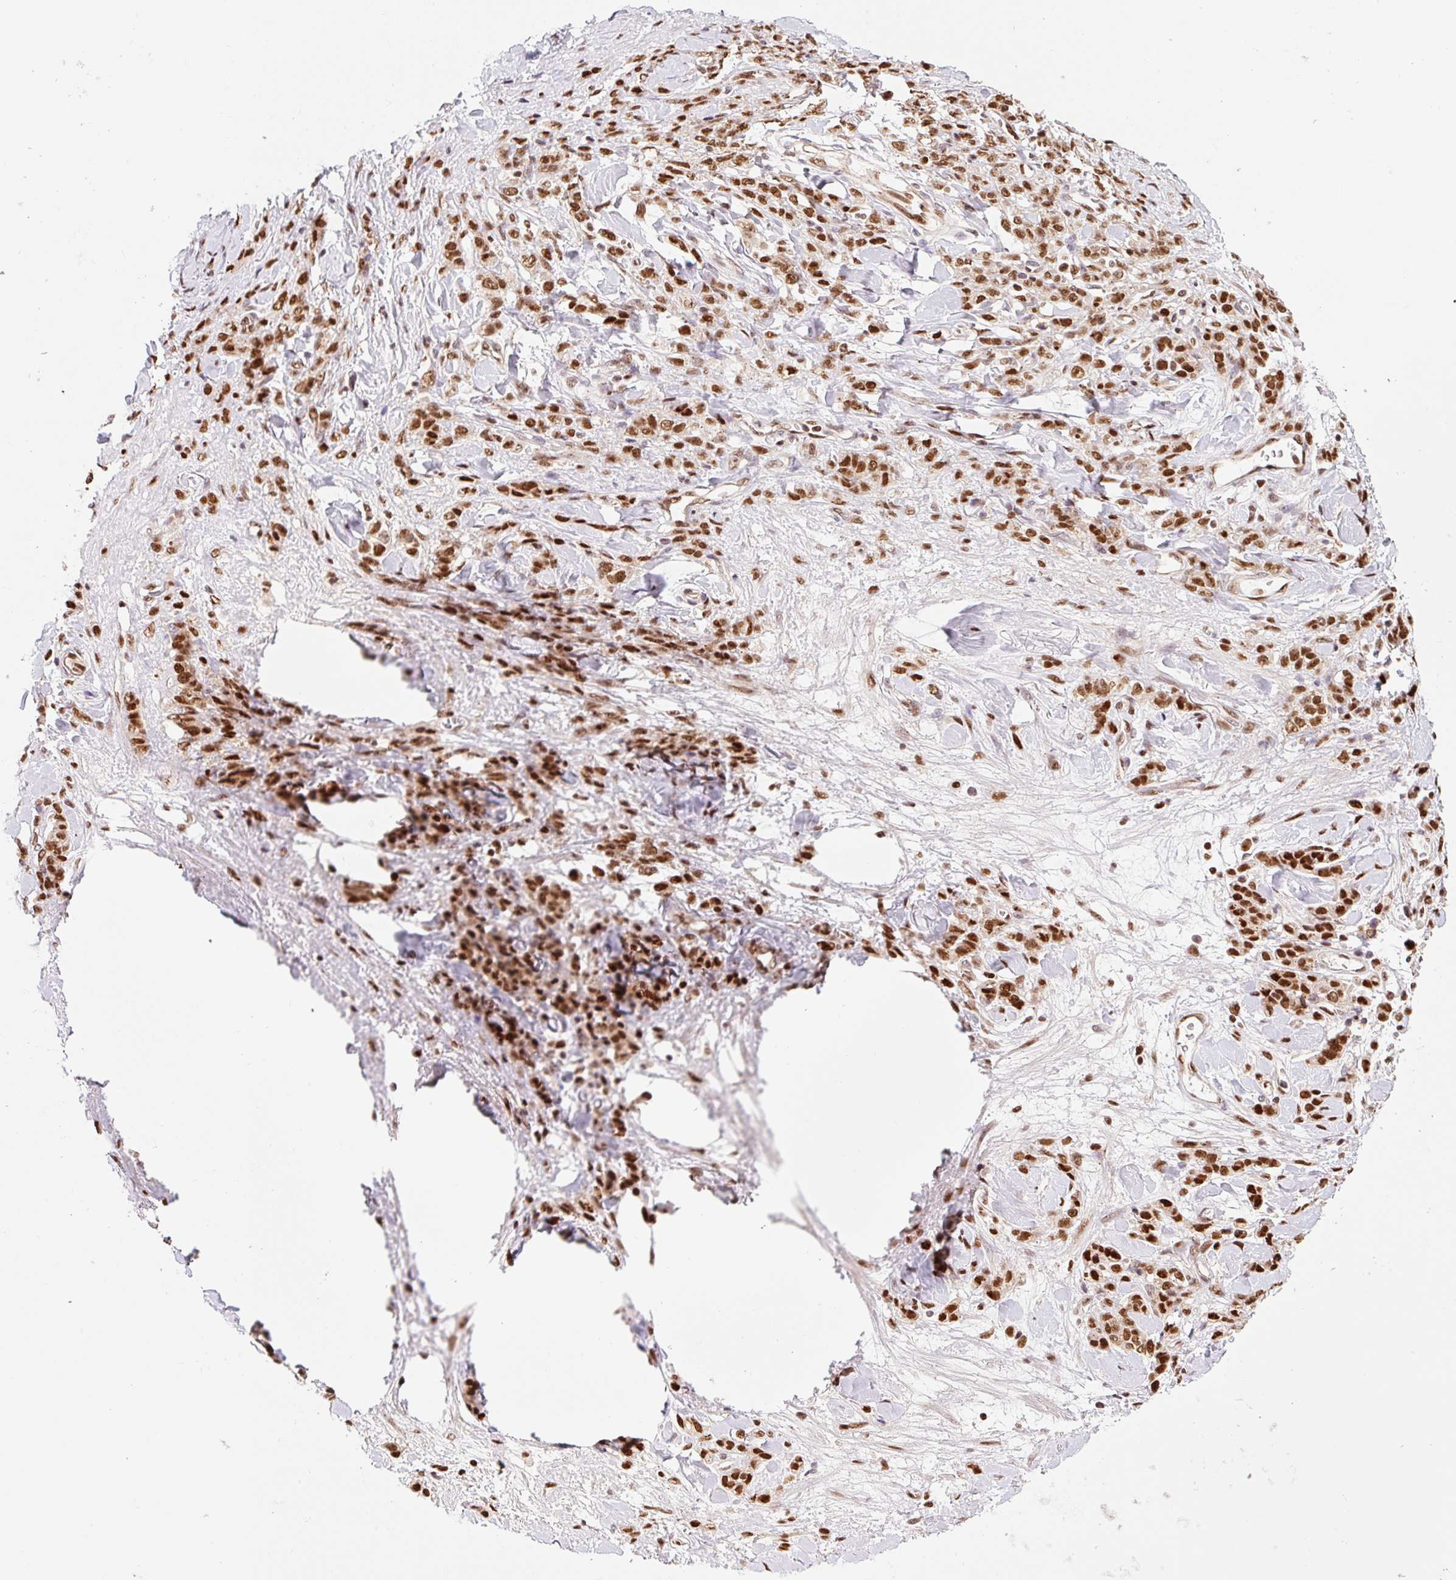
{"staining": {"intensity": "strong", "quantity": ">75%", "location": "nuclear"}, "tissue": "stomach cancer", "cell_type": "Tumor cells", "image_type": "cancer", "snomed": [{"axis": "morphology", "description": "Normal tissue, NOS"}, {"axis": "morphology", "description": "Adenocarcinoma, NOS"}, {"axis": "topography", "description": "Stomach"}], "caption": "IHC micrograph of stomach cancer (adenocarcinoma) stained for a protein (brown), which shows high levels of strong nuclear staining in approximately >75% of tumor cells.", "gene": "GPR139", "patient": {"sex": "male", "age": 82}}